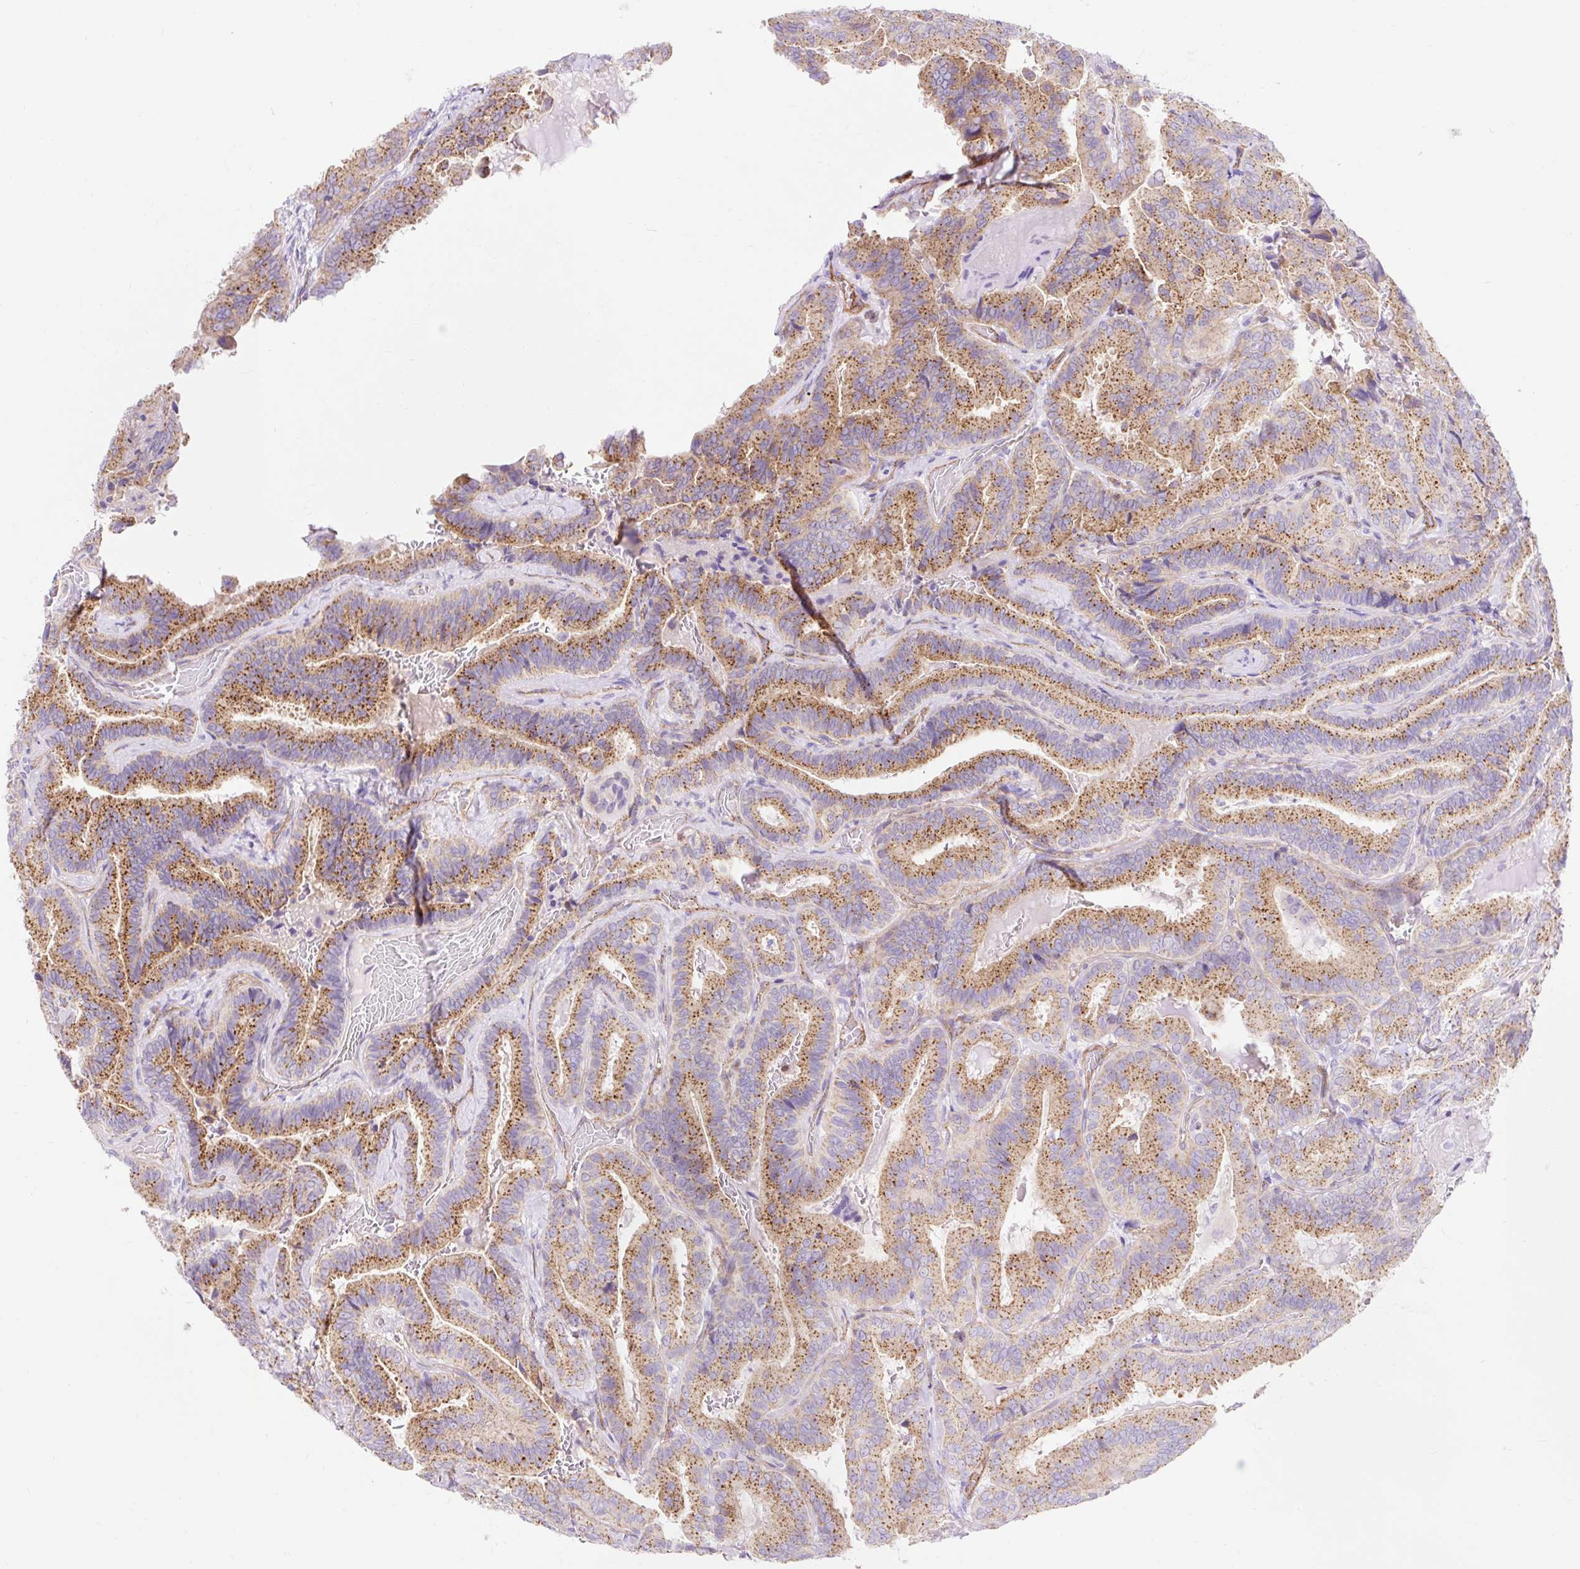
{"staining": {"intensity": "moderate", "quantity": ">75%", "location": "cytoplasmic/membranous"}, "tissue": "thyroid cancer", "cell_type": "Tumor cells", "image_type": "cancer", "snomed": [{"axis": "morphology", "description": "Papillary adenocarcinoma, NOS"}, {"axis": "topography", "description": "Thyroid gland"}], "caption": "Immunohistochemical staining of human thyroid cancer (papillary adenocarcinoma) demonstrates moderate cytoplasmic/membranous protein staining in approximately >75% of tumor cells.", "gene": "HIP1R", "patient": {"sex": "male", "age": 61}}